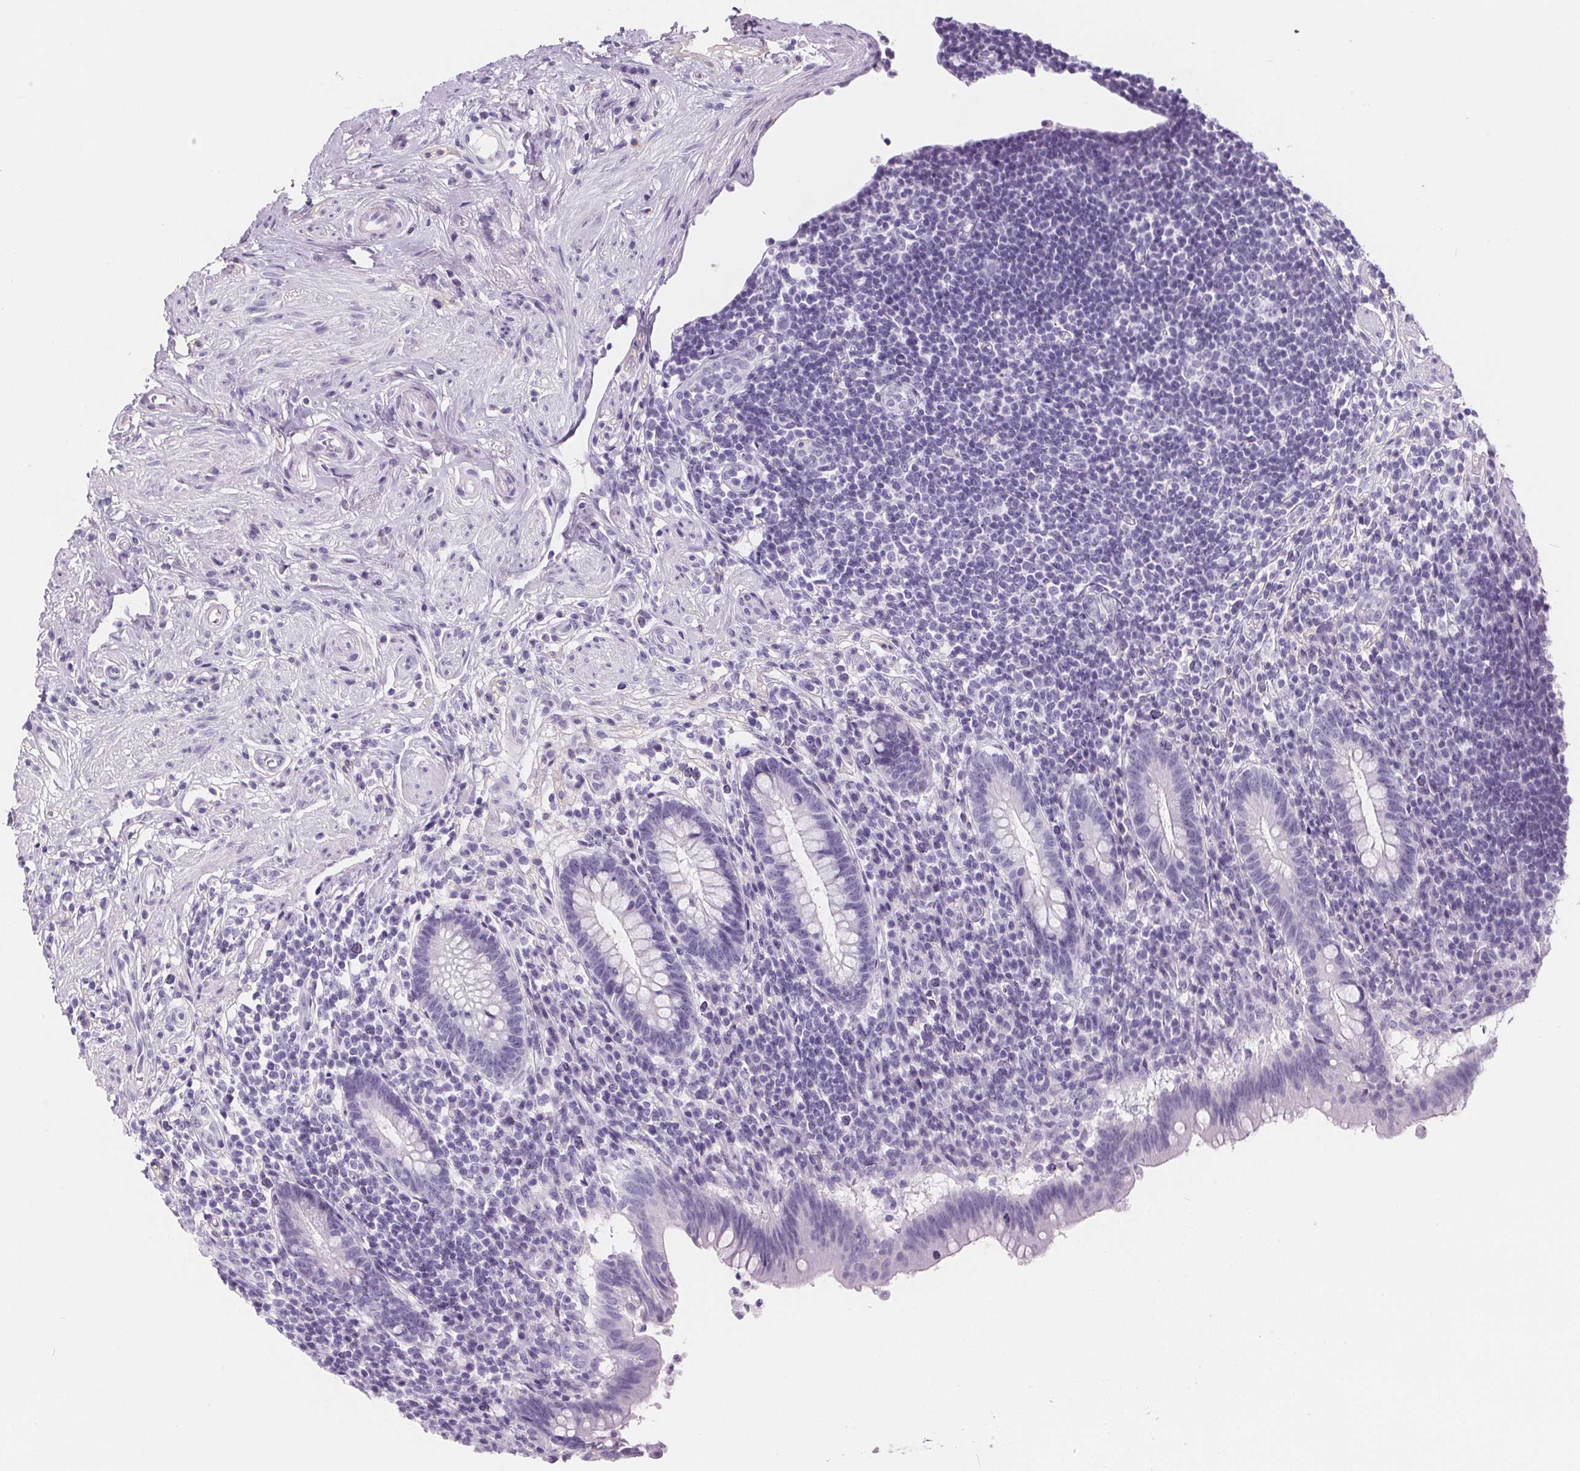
{"staining": {"intensity": "negative", "quantity": "none", "location": "none"}, "tissue": "appendix", "cell_type": "Glandular cells", "image_type": "normal", "snomed": [{"axis": "morphology", "description": "Normal tissue, NOS"}, {"axis": "topography", "description": "Appendix"}], "caption": "An IHC histopathology image of normal appendix is shown. There is no staining in glandular cells of appendix. (Immunohistochemistry, brightfield microscopy, high magnification).", "gene": "ADRB1", "patient": {"sex": "female", "age": 56}}